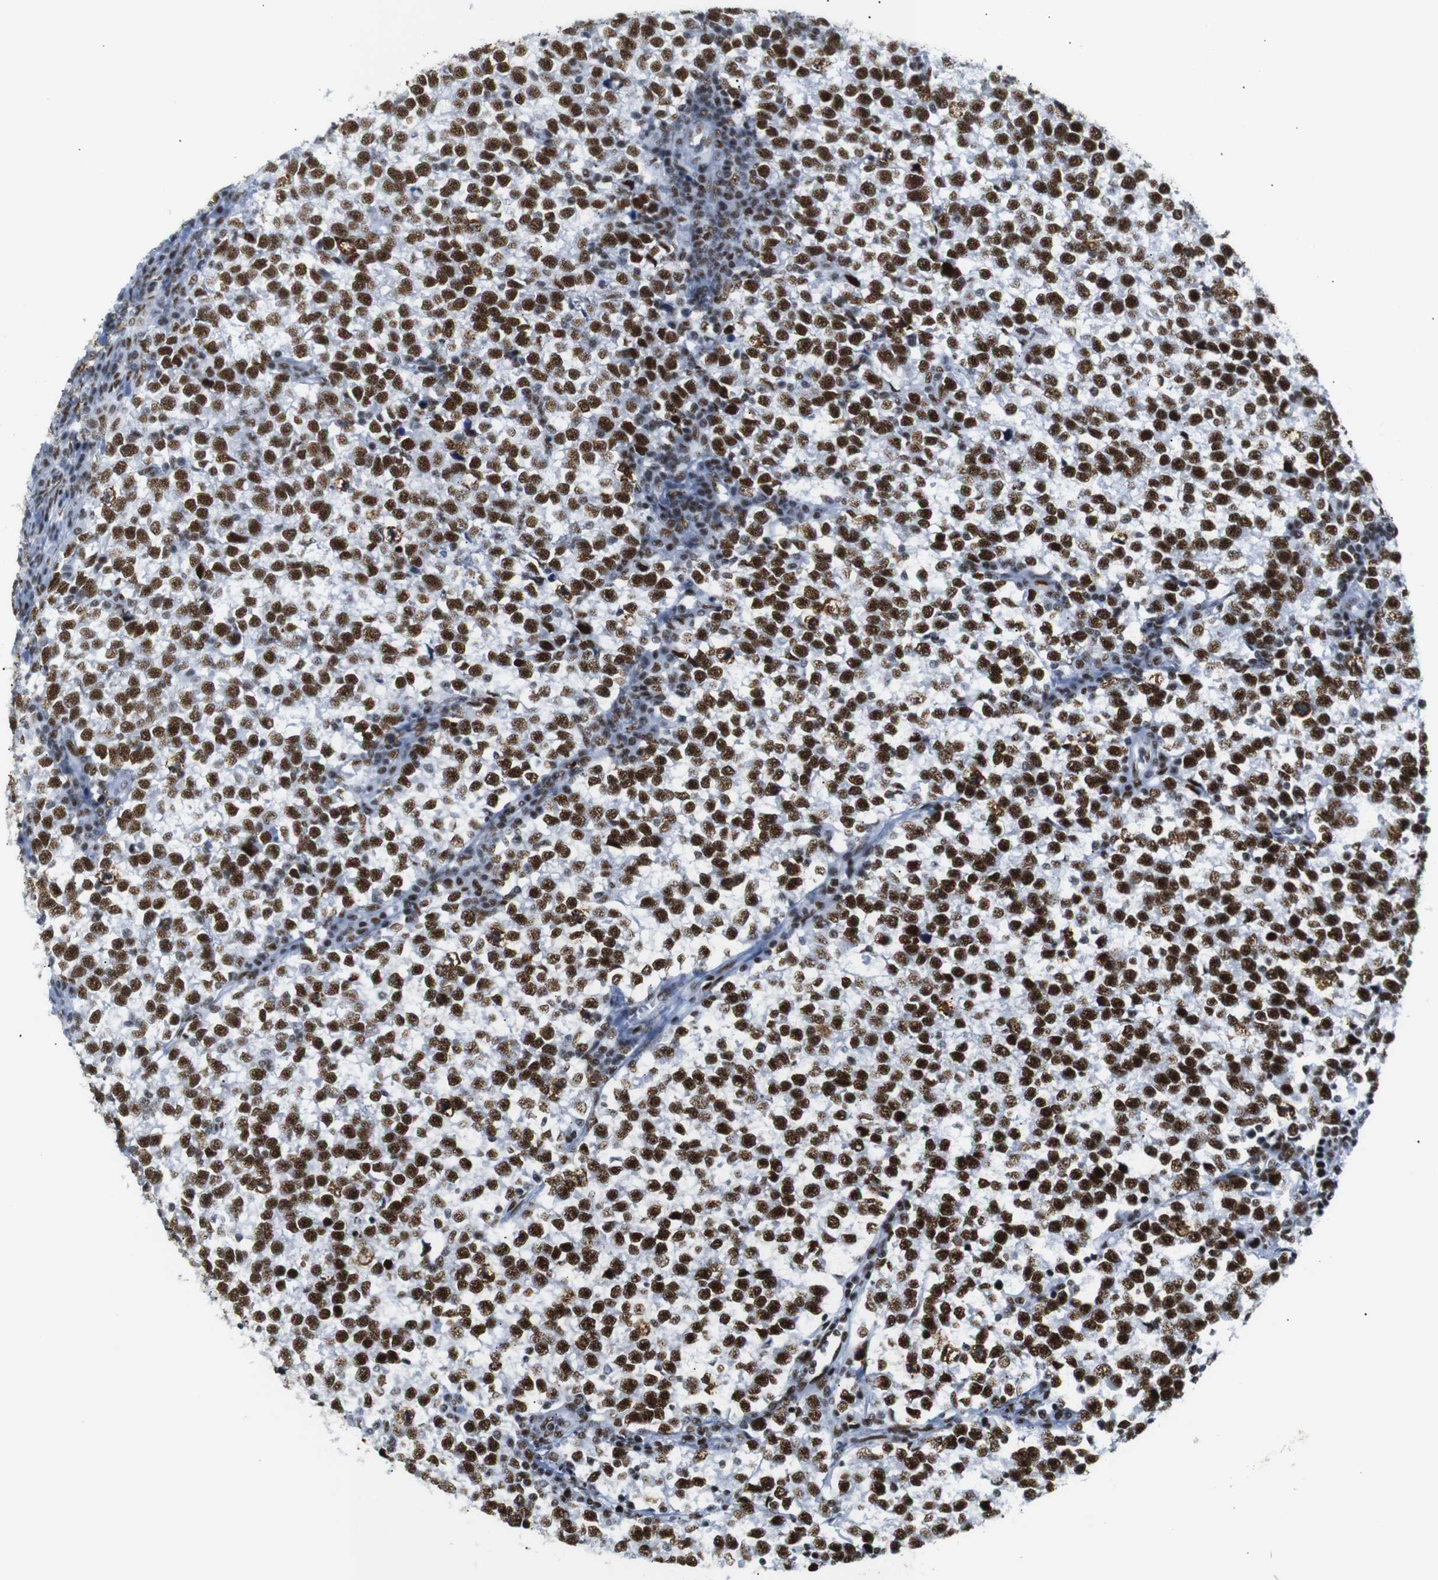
{"staining": {"intensity": "strong", "quantity": ">75%", "location": "nuclear"}, "tissue": "testis cancer", "cell_type": "Tumor cells", "image_type": "cancer", "snomed": [{"axis": "morphology", "description": "Normal tissue, NOS"}, {"axis": "morphology", "description": "Seminoma, NOS"}, {"axis": "topography", "description": "Testis"}], "caption": "This is an image of IHC staining of testis cancer, which shows strong staining in the nuclear of tumor cells.", "gene": "TRA2B", "patient": {"sex": "male", "age": 43}}